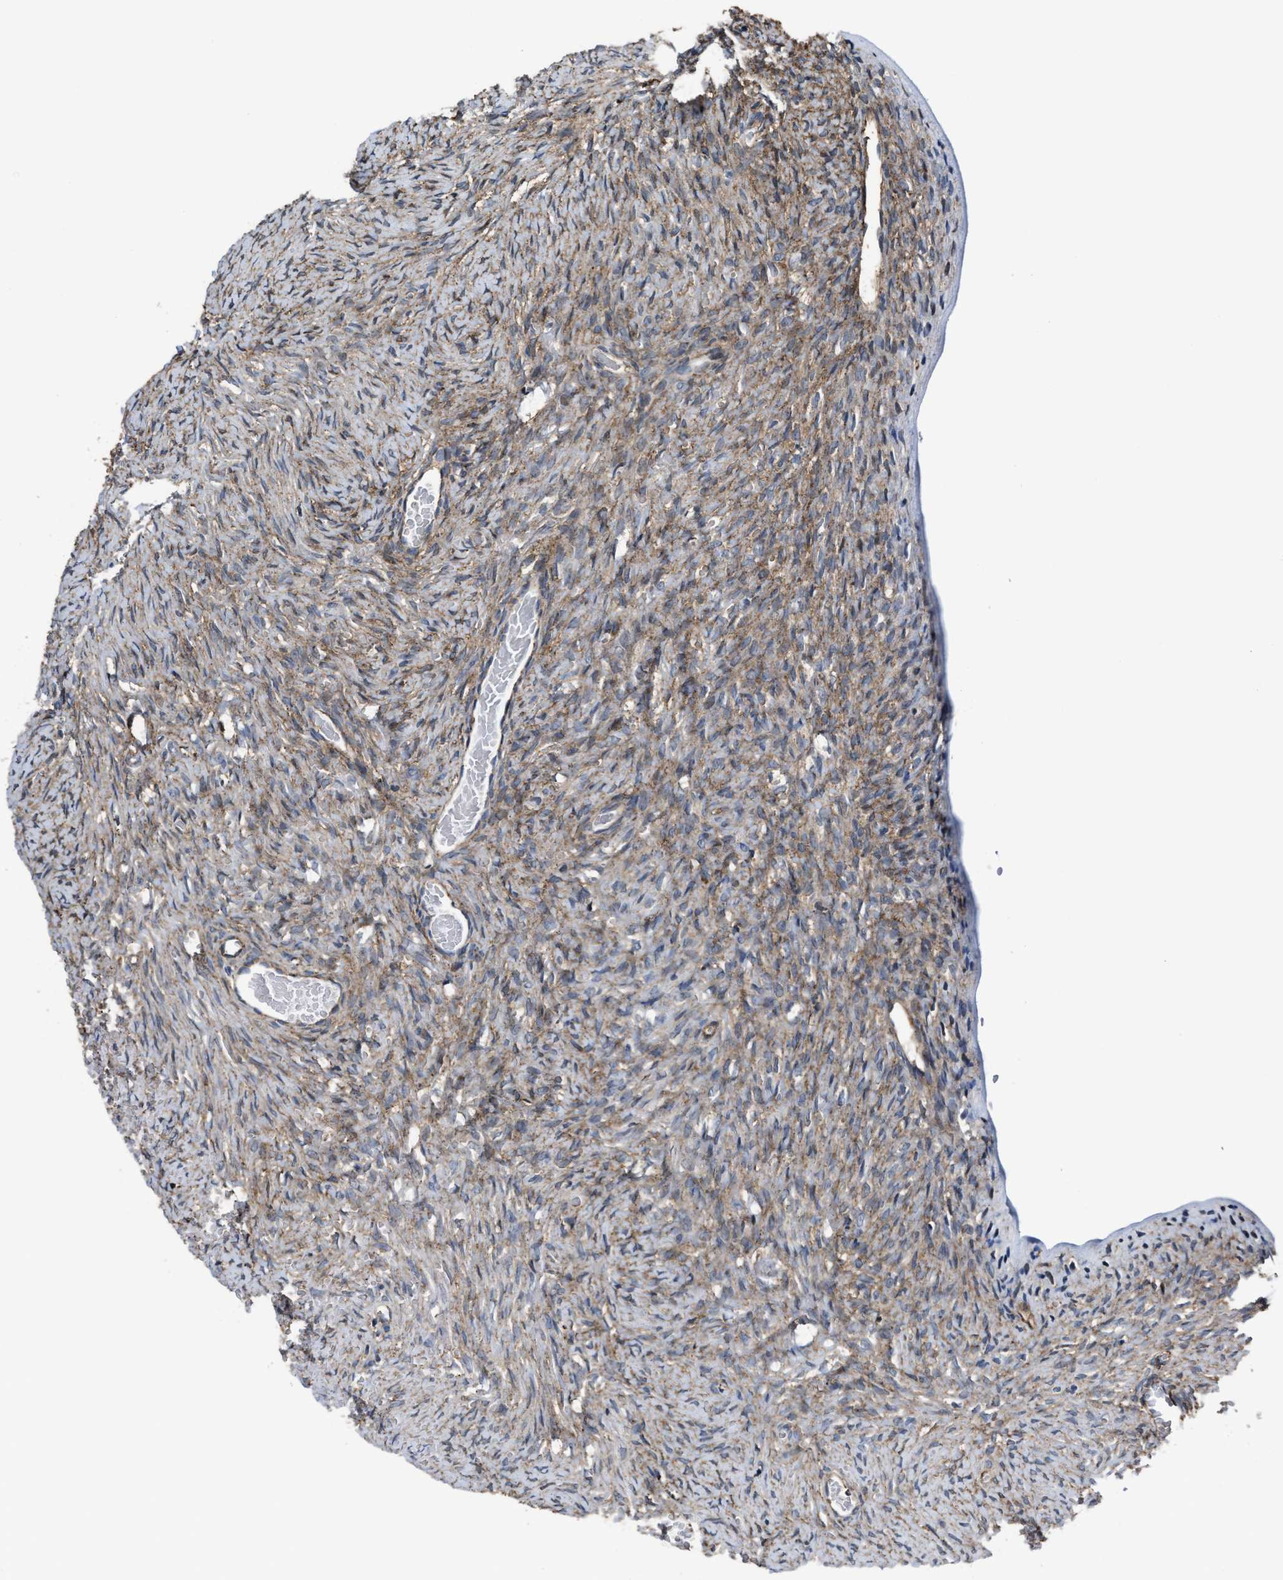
{"staining": {"intensity": "moderate", "quantity": ">75%", "location": "cytoplasmic/membranous"}, "tissue": "ovary", "cell_type": "Ovarian stroma cells", "image_type": "normal", "snomed": [{"axis": "morphology", "description": "Normal tissue, NOS"}, {"axis": "topography", "description": "Ovary"}], "caption": "Ovary stained with DAB (3,3'-diaminobenzidine) immunohistochemistry (IHC) shows medium levels of moderate cytoplasmic/membranous expression in approximately >75% of ovarian stroma cells.", "gene": "MARCKSL1", "patient": {"sex": "female", "age": 27}}